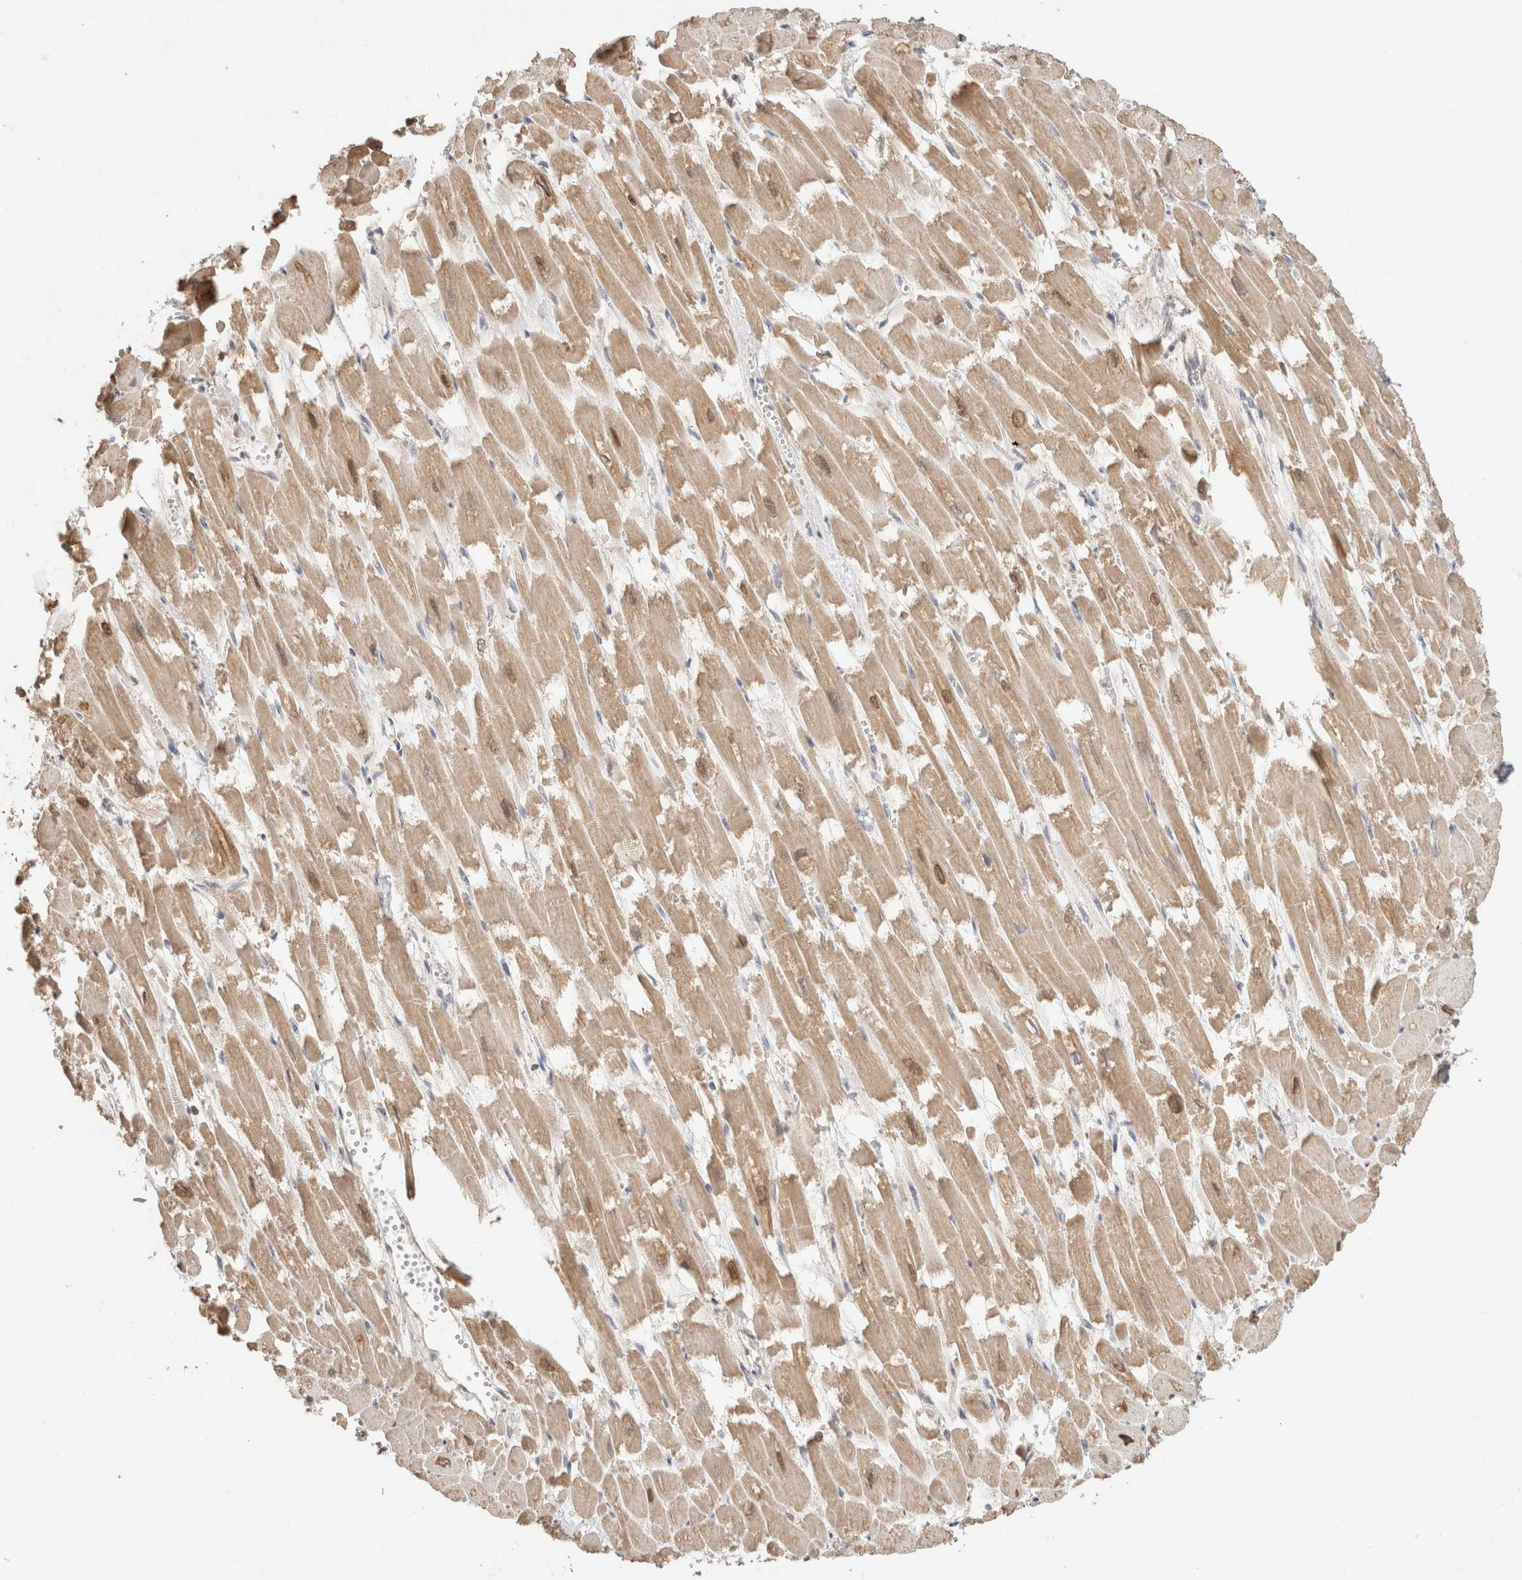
{"staining": {"intensity": "moderate", "quantity": ">75%", "location": "cytoplasmic/membranous,nuclear"}, "tissue": "heart muscle", "cell_type": "Cardiomyocytes", "image_type": "normal", "snomed": [{"axis": "morphology", "description": "Normal tissue, NOS"}, {"axis": "topography", "description": "Heart"}], "caption": "Unremarkable heart muscle reveals moderate cytoplasmic/membranous,nuclear staining in about >75% of cardiomyocytes.", "gene": "C1QBP", "patient": {"sex": "male", "age": 54}}